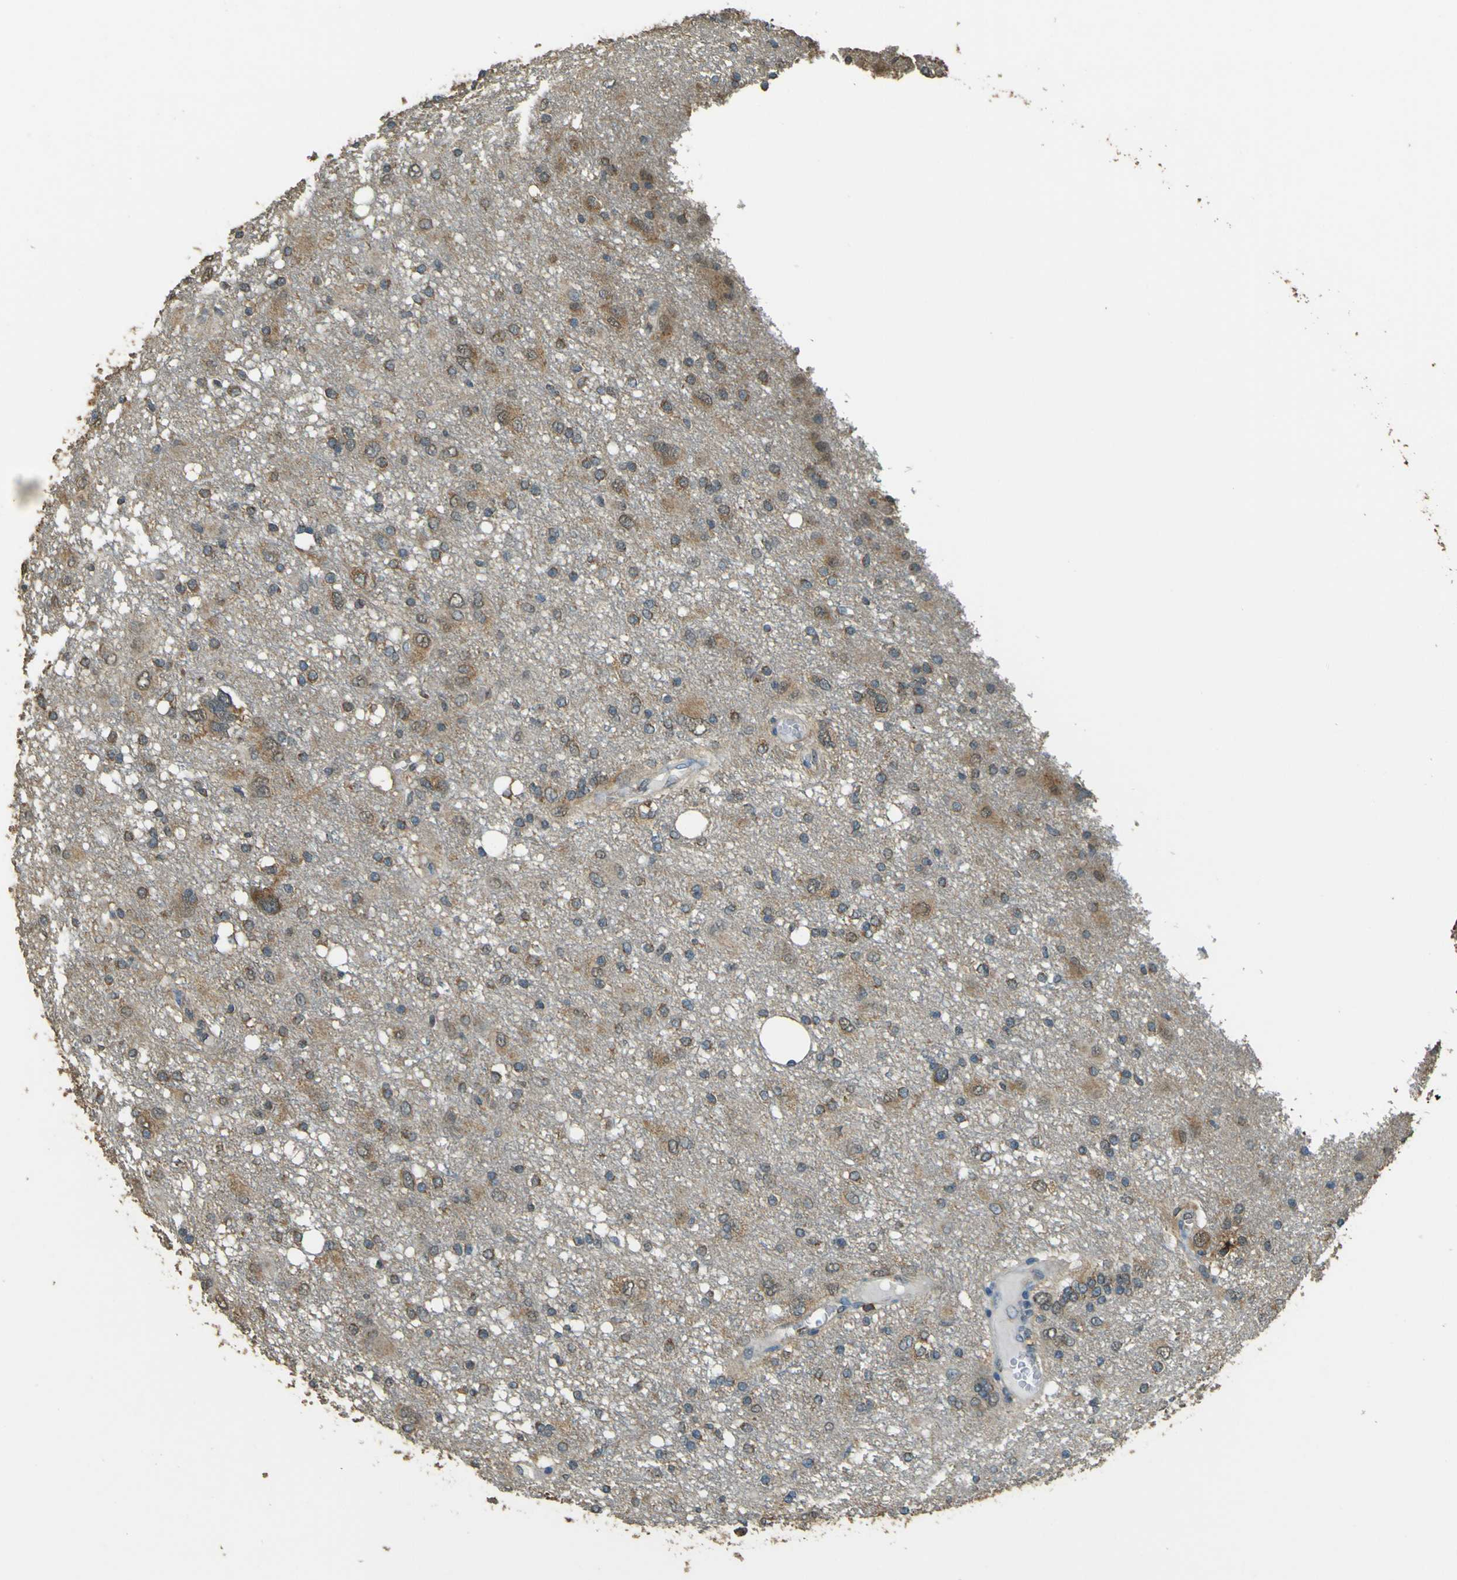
{"staining": {"intensity": "moderate", "quantity": "25%-75%", "location": "cytoplasmic/membranous"}, "tissue": "glioma", "cell_type": "Tumor cells", "image_type": "cancer", "snomed": [{"axis": "morphology", "description": "Glioma, malignant, High grade"}, {"axis": "topography", "description": "Brain"}], "caption": "Glioma tissue displays moderate cytoplasmic/membranous expression in about 25%-75% of tumor cells", "gene": "GOLGA1", "patient": {"sex": "female", "age": 59}}